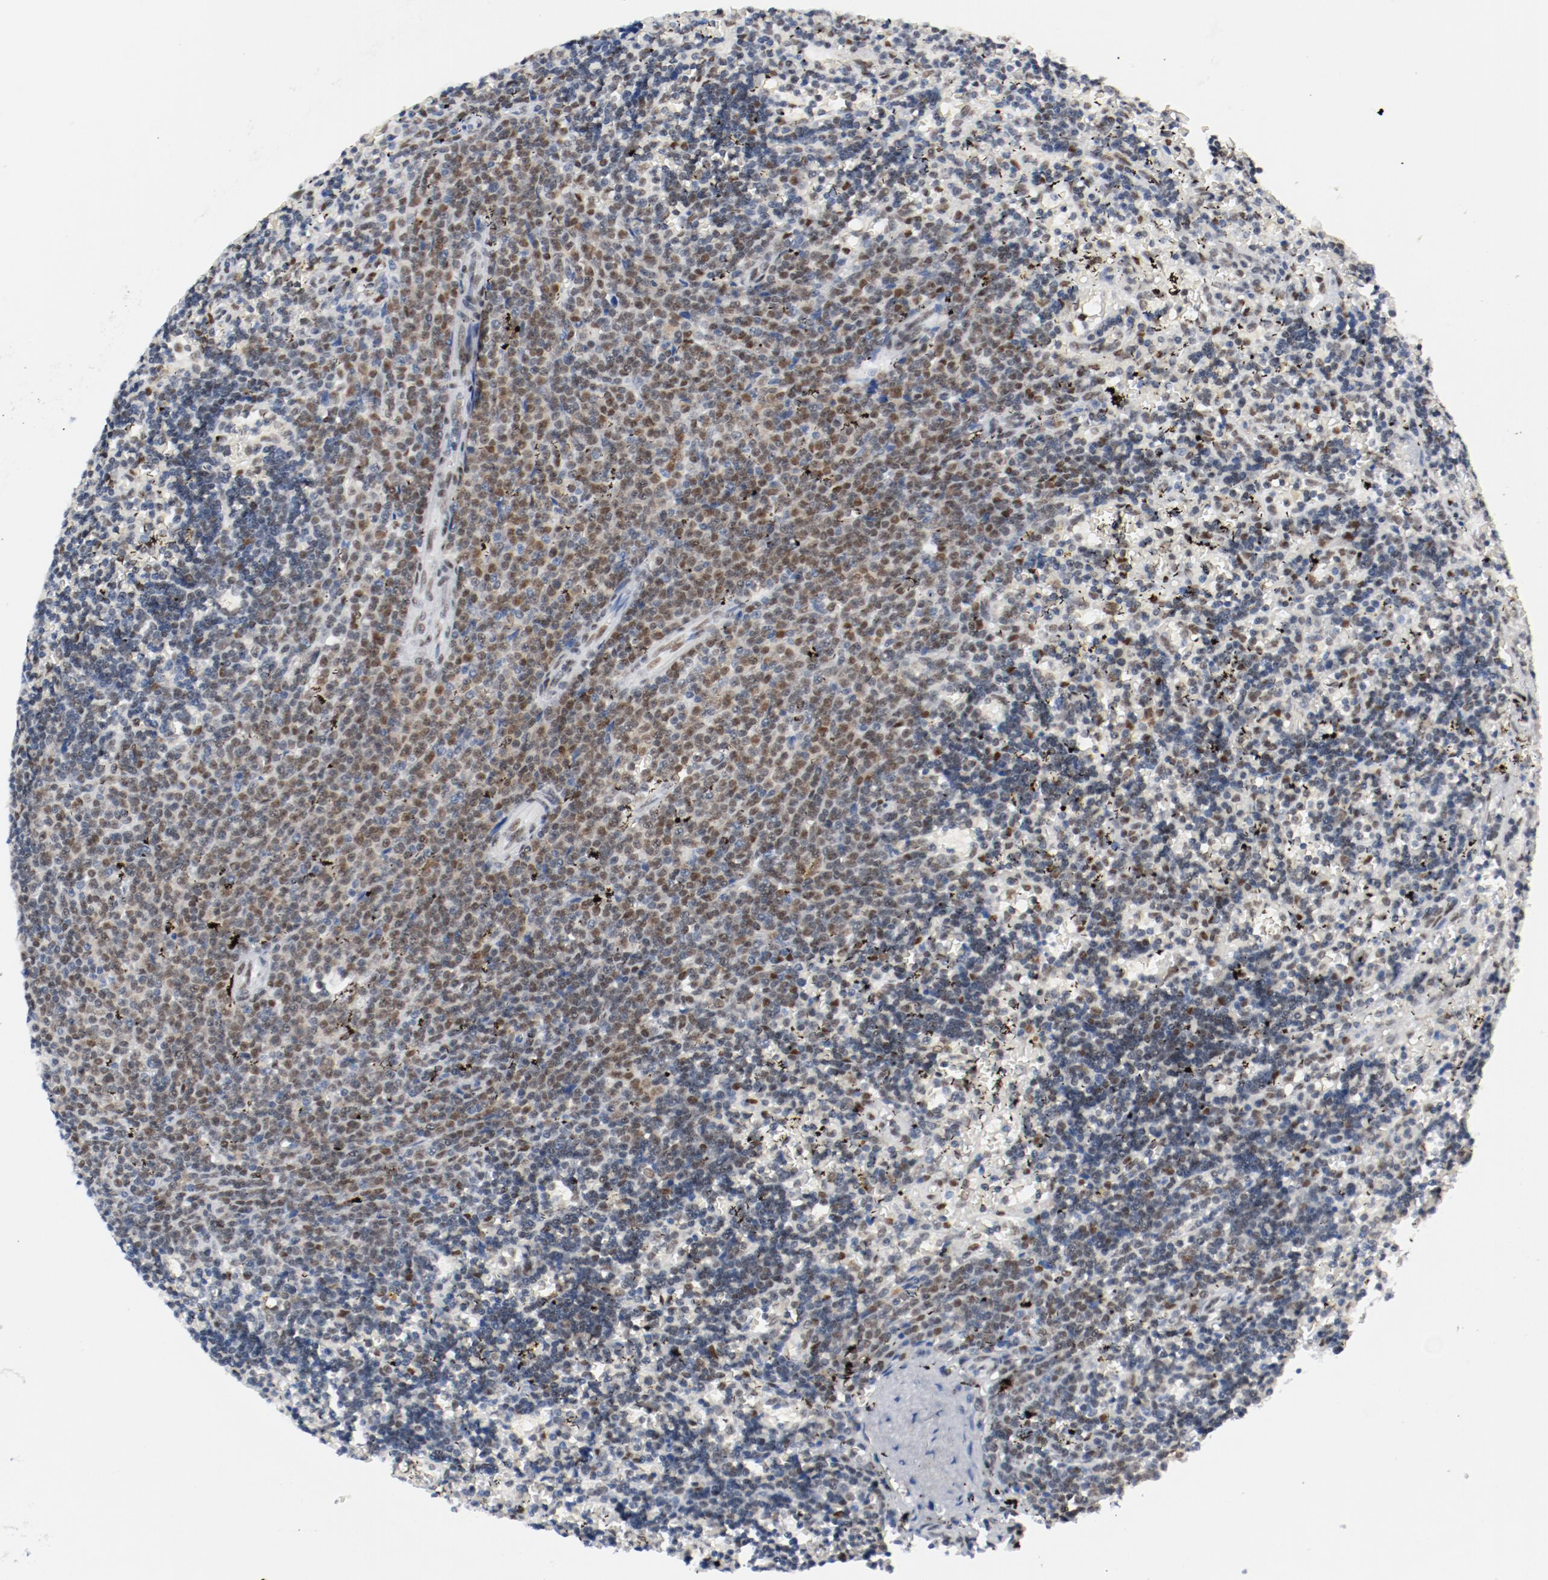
{"staining": {"intensity": "moderate", "quantity": ">75%", "location": "nuclear"}, "tissue": "lymphoma", "cell_type": "Tumor cells", "image_type": "cancer", "snomed": [{"axis": "morphology", "description": "Malignant lymphoma, non-Hodgkin's type, Low grade"}, {"axis": "topography", "description": "Spleen"}], "caption": "Immunohistochemical staining of lymphoma exhibits medium levels of moderate nuclear protein staining in approximately >75% of tumor cells. Using DAB (brown) and hematoxylin (blue) stains, captured at high magnification using brightfield microscopy.", "gene": "ARNT", "patient": {"sex": "male", "age": 60}}